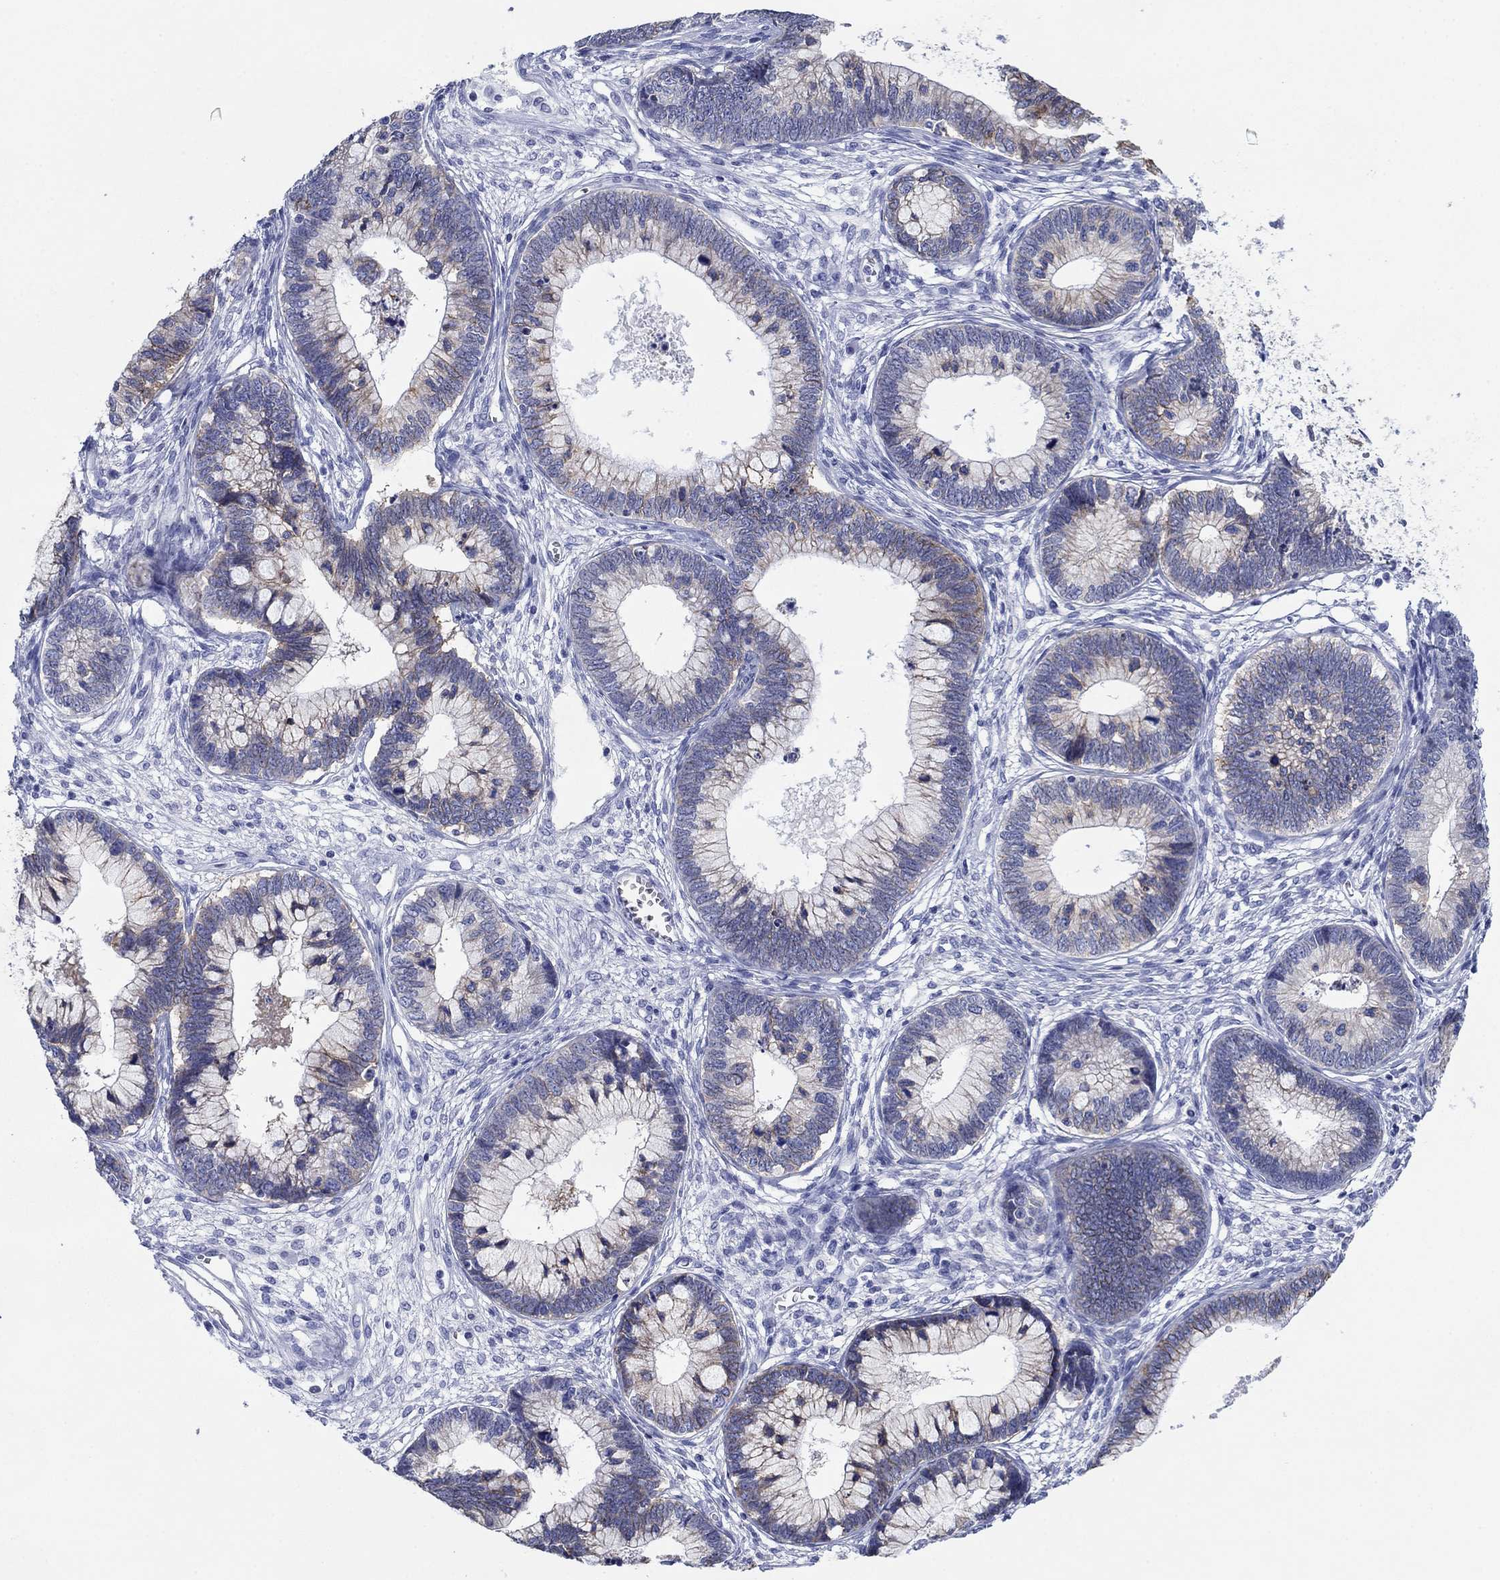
{"staining": {"intensity": "moderate", "quantity": "<25%", "location": "cytoplasmic/membranous"}, "tissue": "cervical cancer", "cell_type": "Tumor cells", "image_type": "cancer", "snomed": [{"axis": "morphology", "description": "Adenocarcinoma, NOS"}, {"axis": "topography", "description": "Cervix"}], "caption": "Cervical cancer (adenocarcinoma) tissue shows moderate cytoplasmic/membranous expression in about <25% of tumor cells The protein of interest is shown in brown color, while the nuclei are stained blue.", "gene": "ATP1B1", "patient": {"sex": "female", "age": 44}}